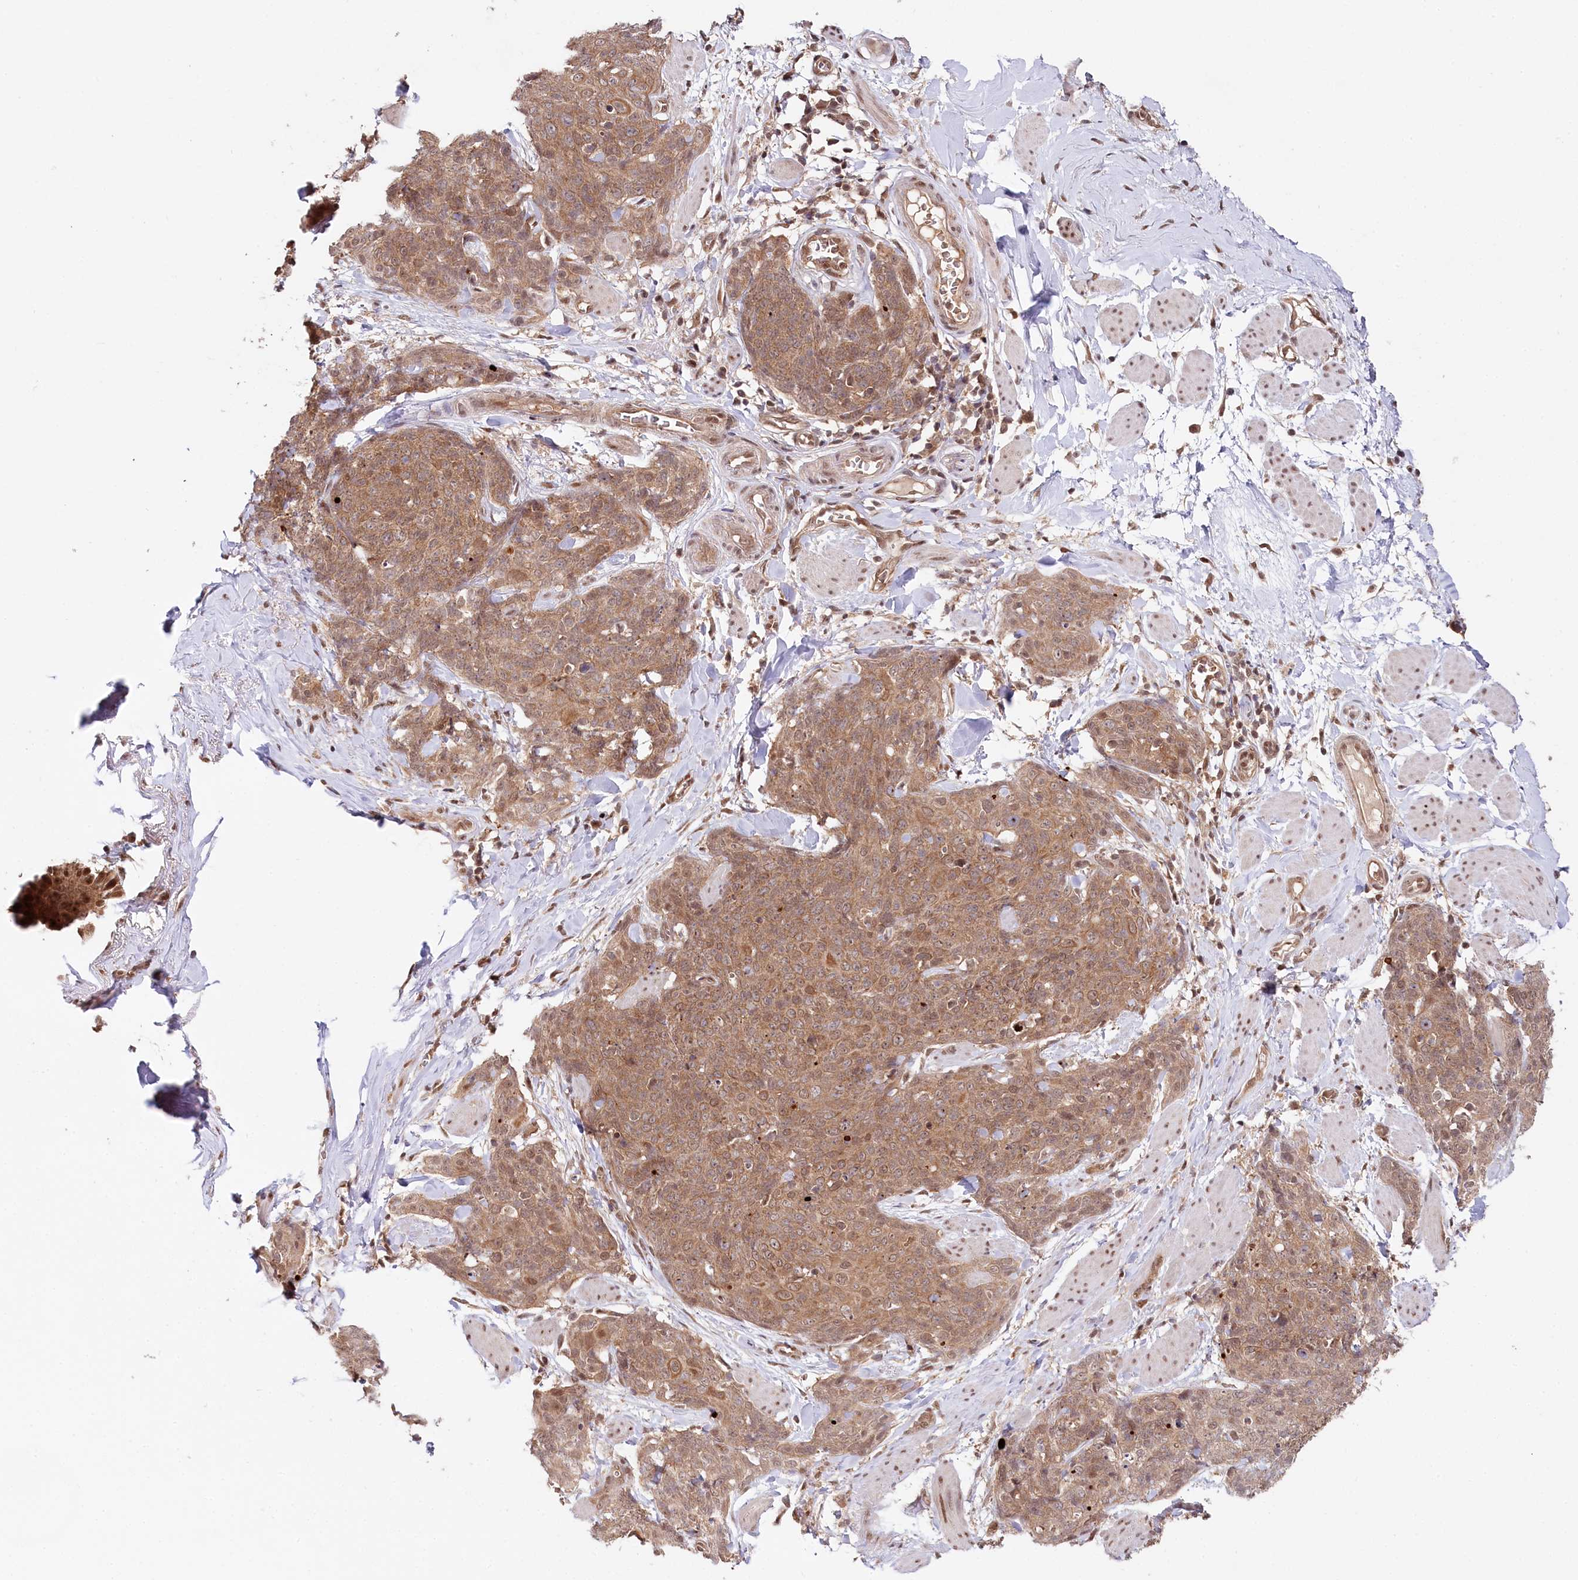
{"staining": {"intensity": "moderate", "quantity": ">75%", "location": "cytoplasmic/membranous,nuclear"}, "tissue": "skin cancer", "cell_type": "Tumor cells", "image_type": "cancer", "snomed": [{"axis": "morphology", "description": "Squamous cell carcinoma, NOS"}, {"axis": "topography", "description": "Skin"}, {"axis": "topography", "description": "Vulva"}], "caption": "A brown stain highlights moderate cytoplasmic/membranous and nuclear staining of a protein in squamous cell carcinoma (skin) tumor cells.", "gene": "CCDC65", "patient": {"sex": "female", "age": 85}}